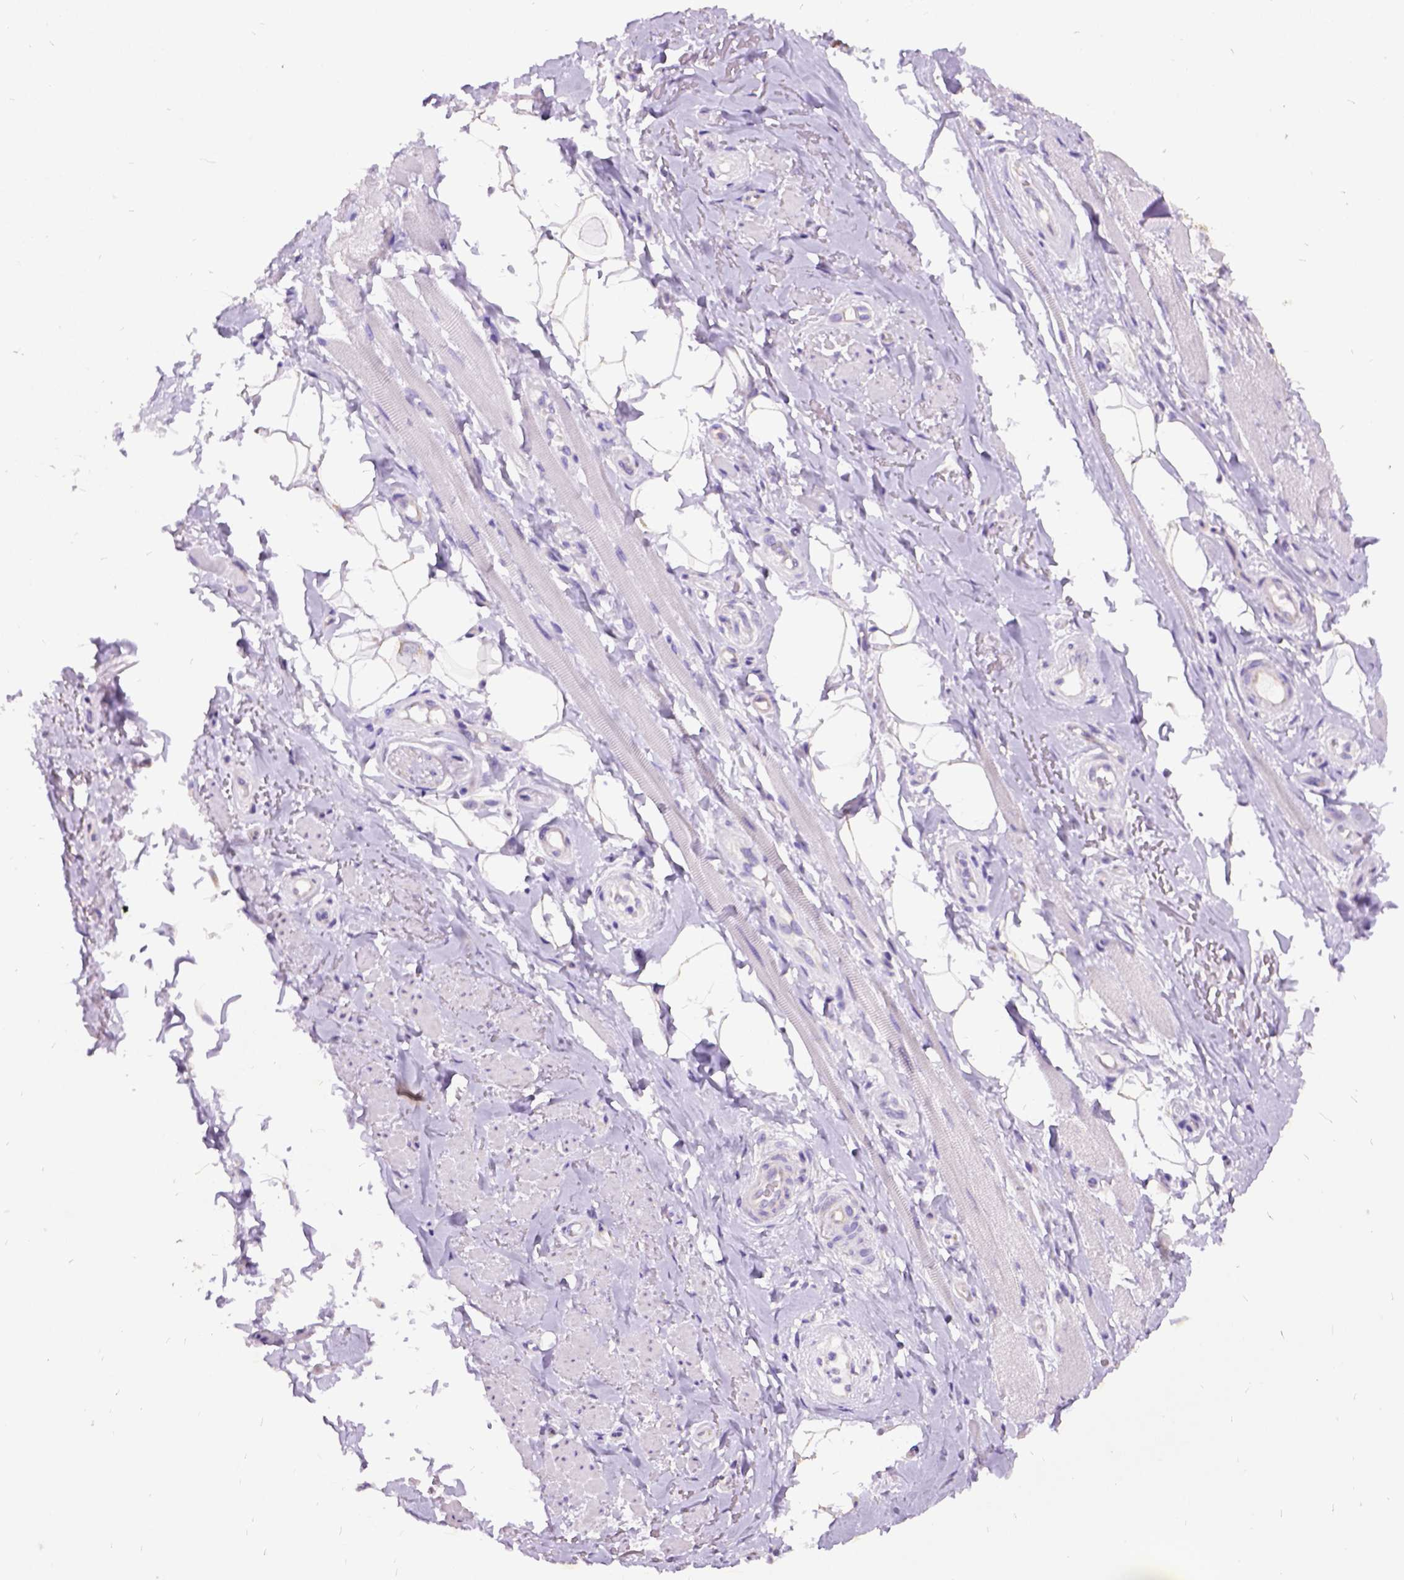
{"staining": {"intensity": "weak", "quantity": ">75%", "location": "cytoplasmic/membranous"}, "tissue": "adipose tissue", "cell_type": "Adipocytes", "image_type": "normal", "snomed": [{"axis": "morphology", "description": "Normal tissue, NOS"}, {"axis": "topography", "description": "Anal"}, {"axis": "topography", "description": "Peripheral nerve tissue"}], "caption": "A micrograph of human adipose tissue stained for a protein displays weak cytoplasmic/membranous brown staining in adipocytes.", "gene": "CFAP54", "patient": {"sex": "male", "age": 53}}